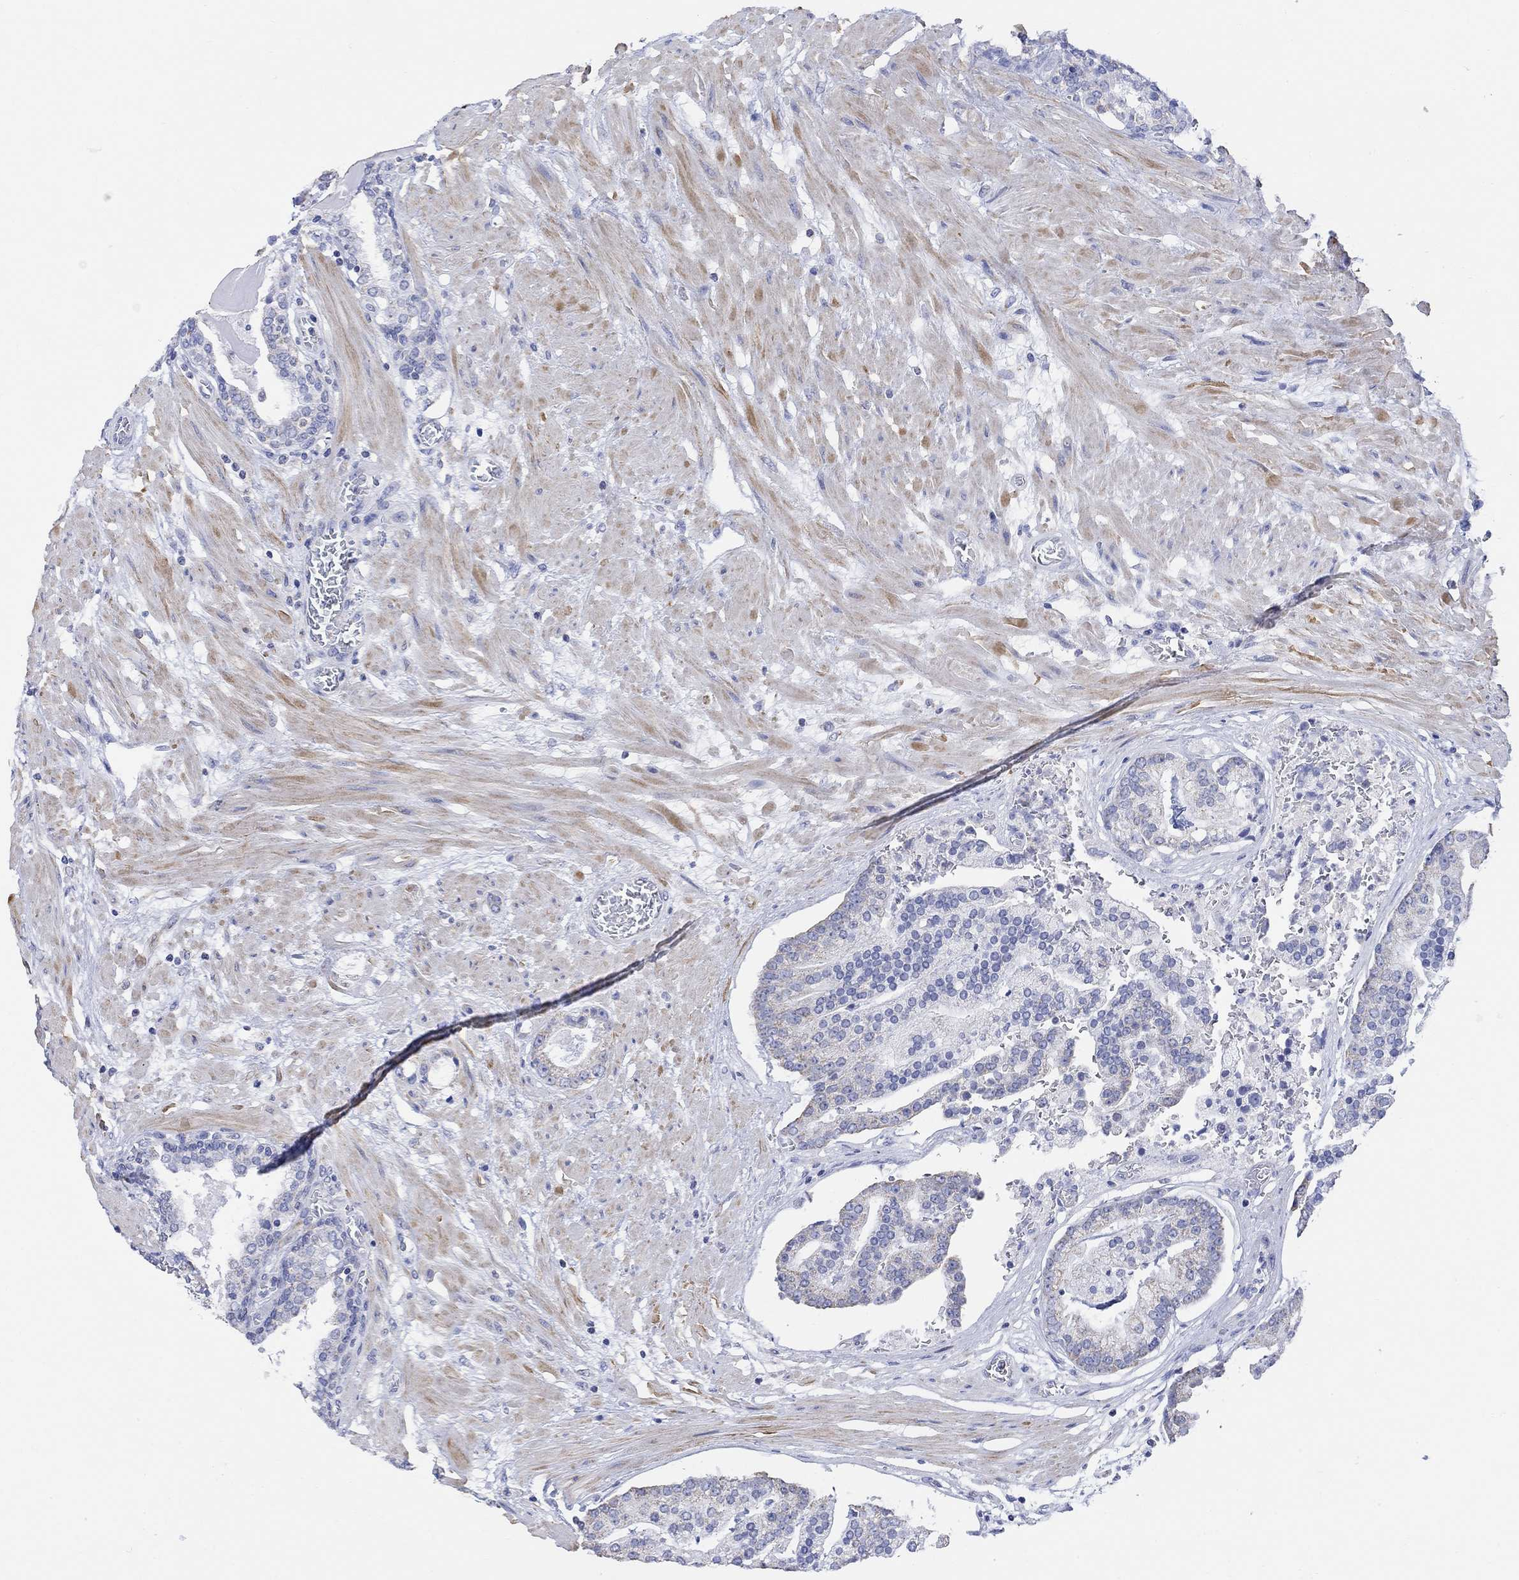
{"staining": {"intensity": "negative", "quantity": "none", "location": "none"}, "tissue": "prostate cancer", "cell_type": "Tumor cells", "image_type": "cancer", "snomed": [{"axis": "morphology", "description": "Adenocarcinoma, NOS"}, {"axis": "topography", "description": "Prostate and seminal vesicle, NOS"}, {"axis": "topography", "description": "Prostate"}], "caption": "Protein analysis of prostate adenocarcinoma demonstrates no significant staining in tumor cells. (Brightfield microscopy of DAB IHC at high magnification).", "gene": "SYT12", "patient": {"sex": "male", "age": 44}}